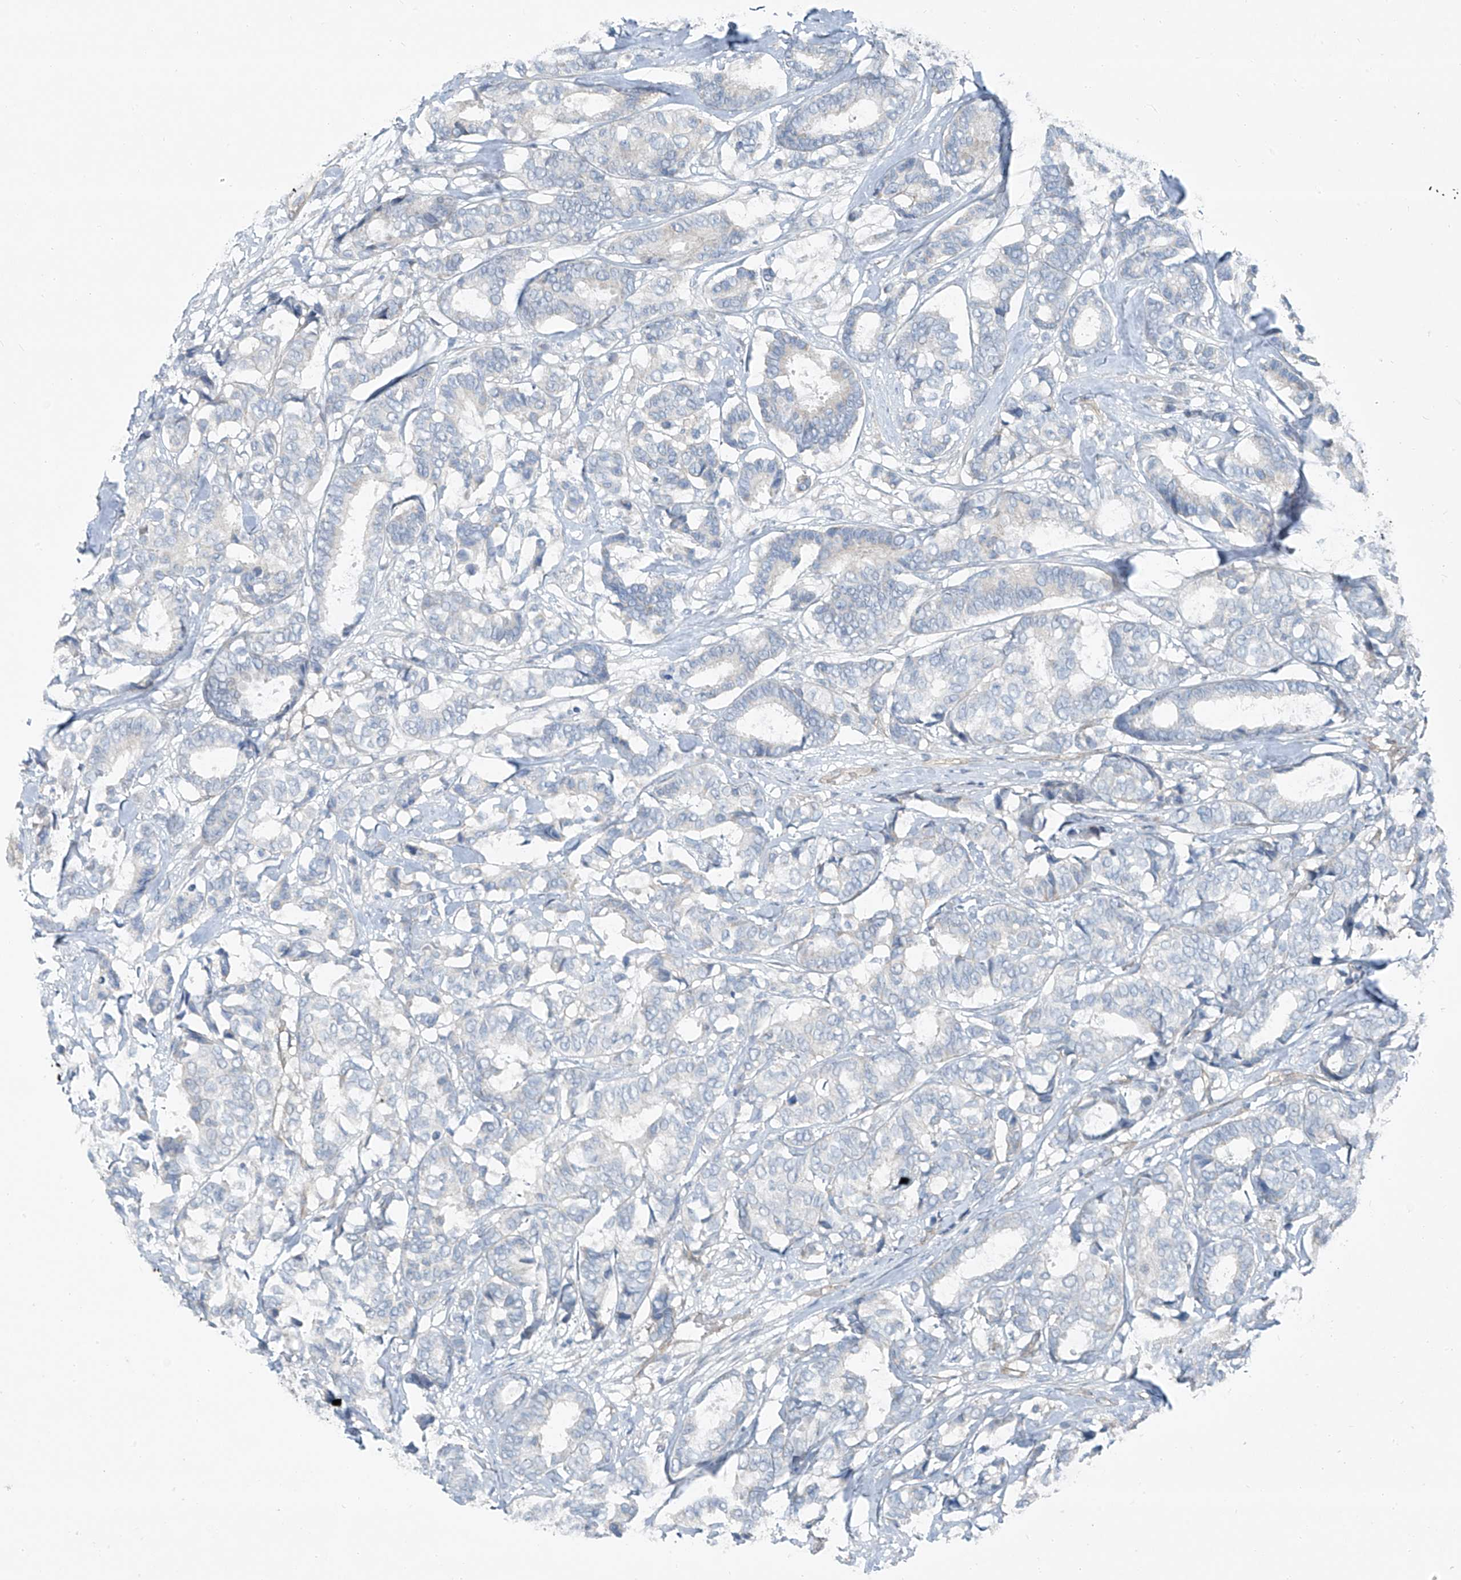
{"staining": {"intensity": "negative", "quantity": "none", "location": "none"}, "tissue": "breast cancer", "cell_type": "Tumor cells", "image_type": "cancer", "snomed": [{"axis": "morphology", "description": "Duct carcinoma"}, {"axis": "topography", "description": "Breast"}], "caption": "Immunohistochemistry (IHC) micrograph of neoplastic tissue: intraductal carcinoma (breast) stained with DAB exhibits no significant protein positivity in tumor cells.", "gene": "TNS2", "patient": {"sex": "female", "age": 87}}